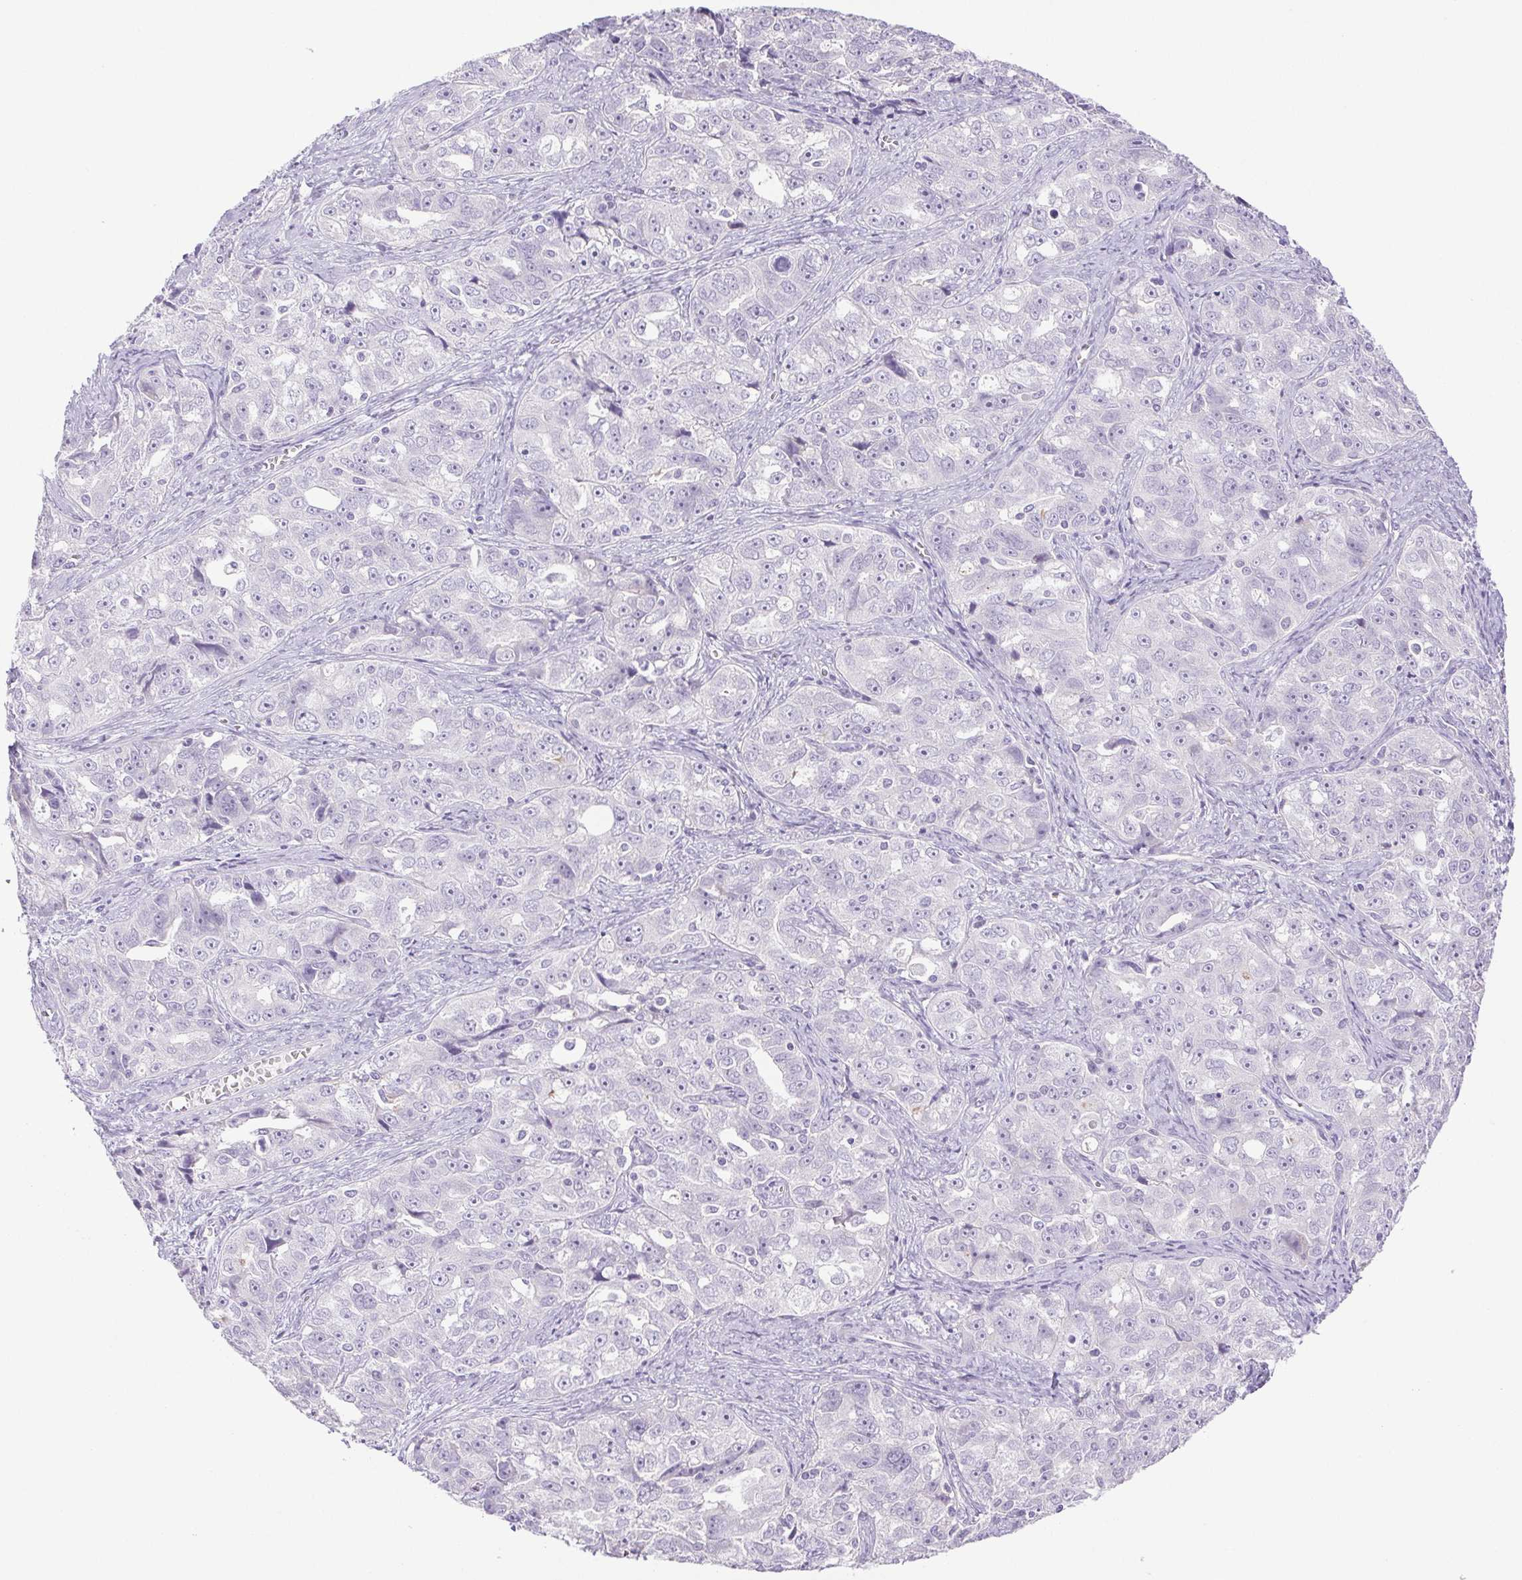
{"staining": {"intensity": "negative", "quantity": "none", "location": "none"}, "tissue": "ovarian cancer", "cell_type": "Tumor cells", "image_type": "cancer", "snomed": [{"axis": "morphology", "description": "Cystadenocarcinoma, serous, NOS"}, {"axis": "topography", "description": "Ovary"}], "caption": "The image reveals no significant staining in tumor cells of ovarian cancer (serous cystadenocarcinoma).", "gene": "PAPPA2", "patient": {"sex": "female", "age": 51}}